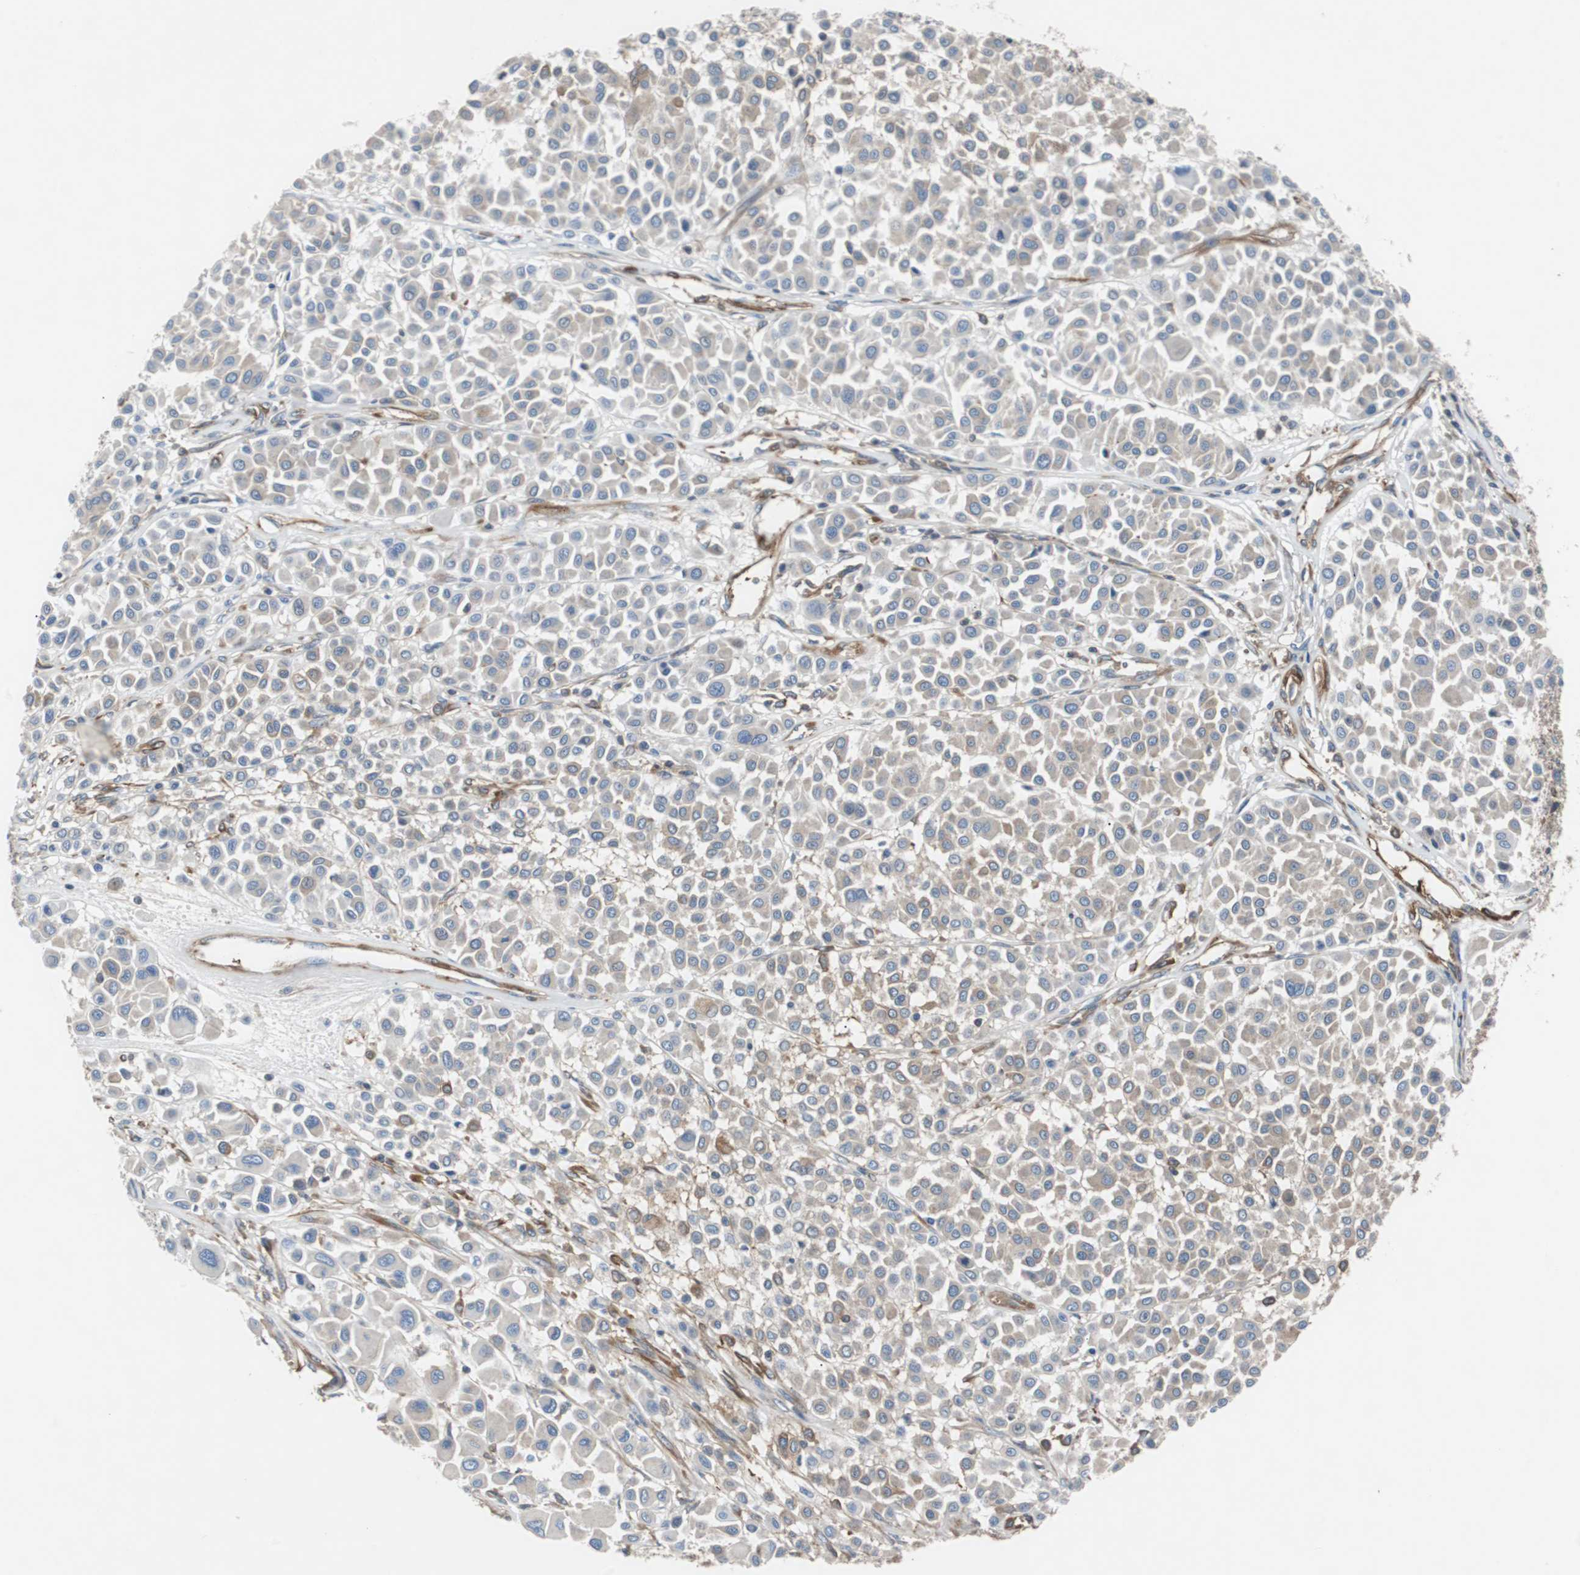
{"staining": {"intensity": "weak", "quantity": "<25%", "location": "cytoplasmic/membranous"}, "tissue": "melanoma", "cell_type": "Tumor cells", "image_type": "cancer", "snomed": [{"axis": "morphology", "description": "Malignant melanoma, Metastatic site"}, {"axis": "topography", "description": "Soft tissue"}], "caption": "The histopathology image reveals no staining of tumor cells in malignant melanoma (metastatic site). (DAB immunohistochemistry (IHC) visualized using brightfield microscopy, high magnification).", "gene": "GYS1", "patient": {"sex": "male", "age": 41}}